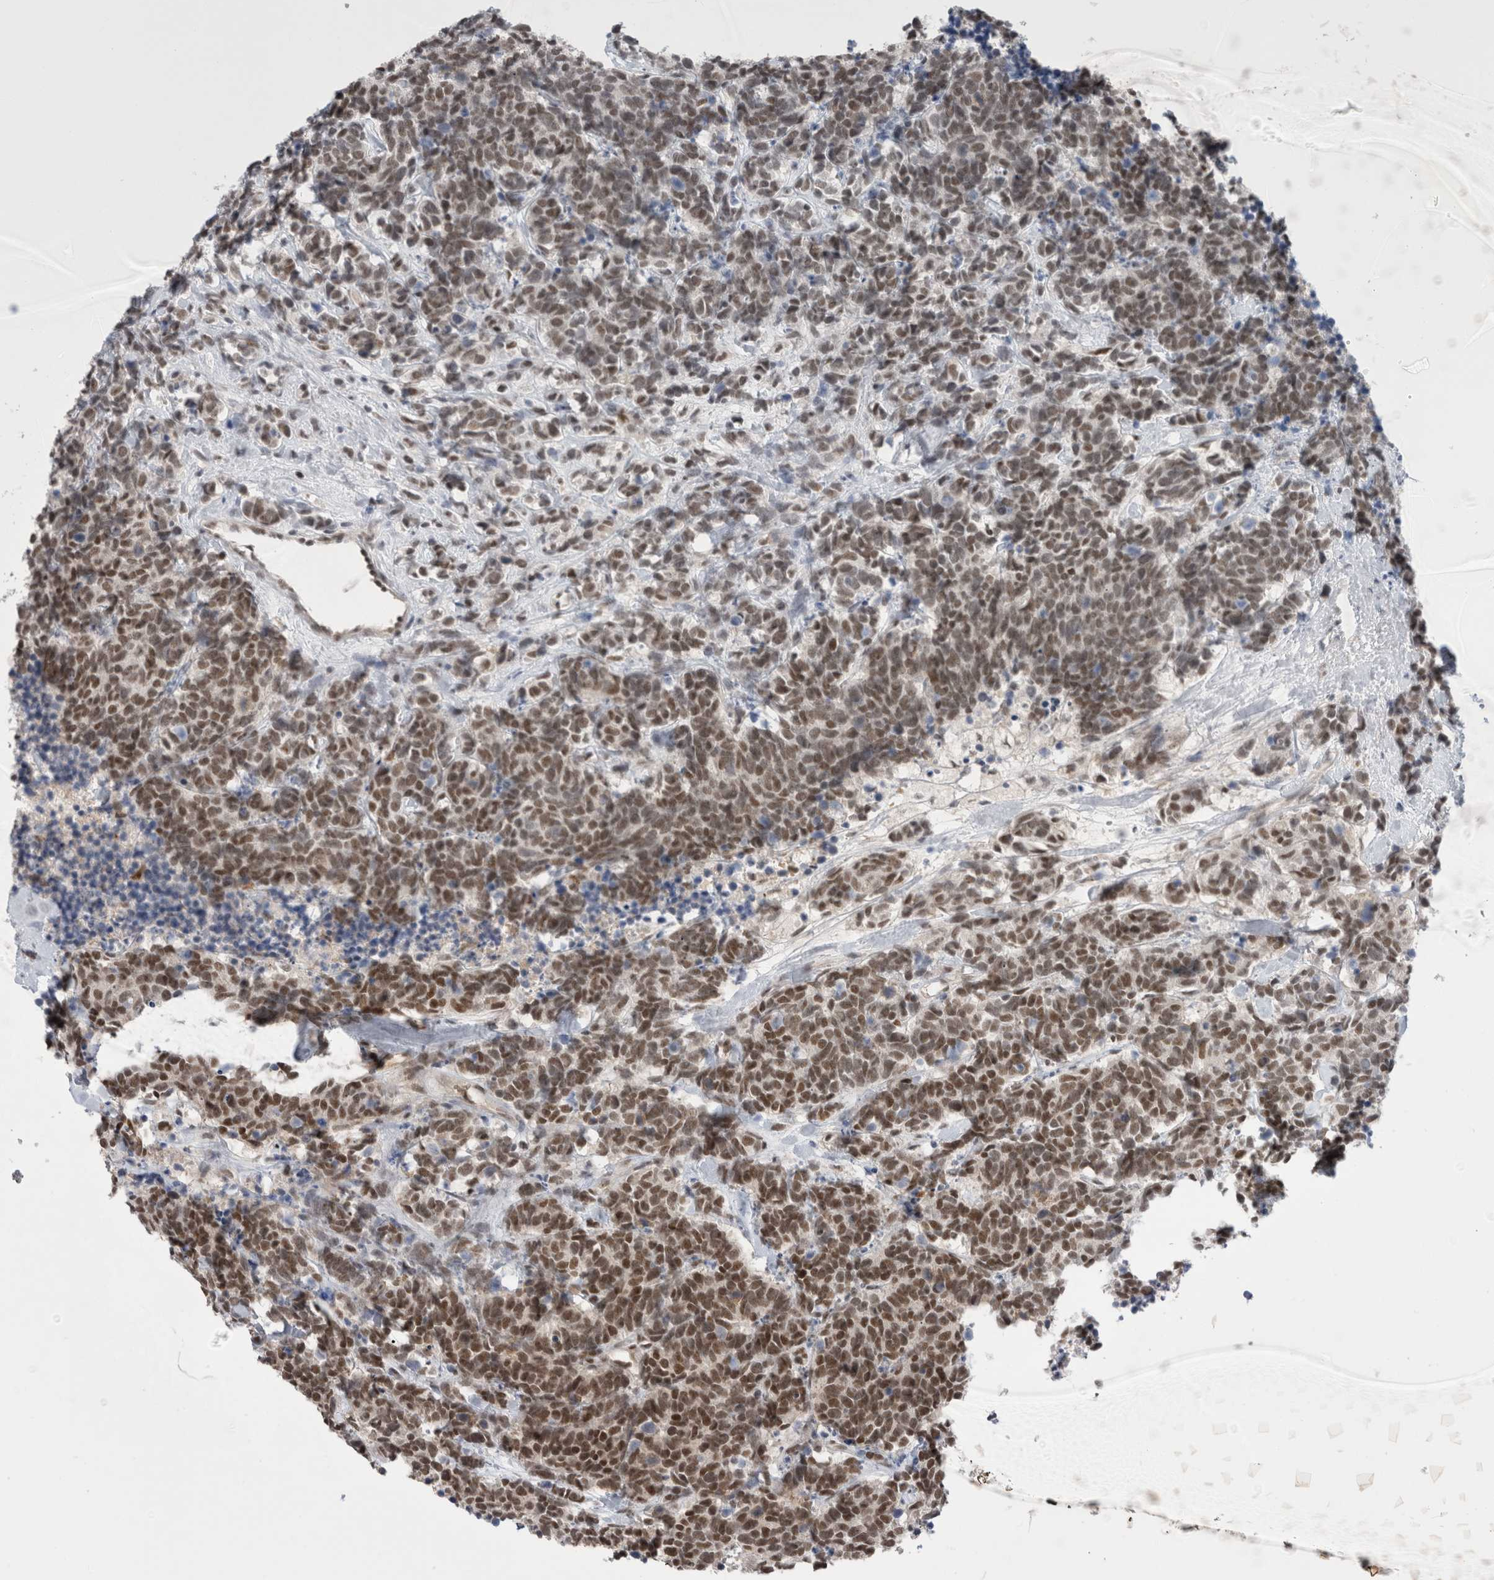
{"staining": {"intensity": "weak", "quantity": ">75%", "location": "cytoplasmic/membranous,nuclear"}, "tissue": "carcinoid", "cell_type": "Tumor cells", "image_type": "cancer", "snomed": [{"axis": "morphology", "description": "Carcinoma, NOS"}, {"axis": "morphology", "description": "Carcinoid, malignant, NOS"}, {"axis": "topography", "description": "Urinary bladder"}], "caption": "Tumor cells demonstrate weak cytoplasmic/membranous and nuclear expression in about >75% of cells in carcinoma. The staining was performed using DAB to visualize the protein expression in brown, while the nuclei were stained in blue with hematoxylin (Magnification: 20x).", "gene": "ZNF24", "patient": {"sex": "male", "age": 57}}